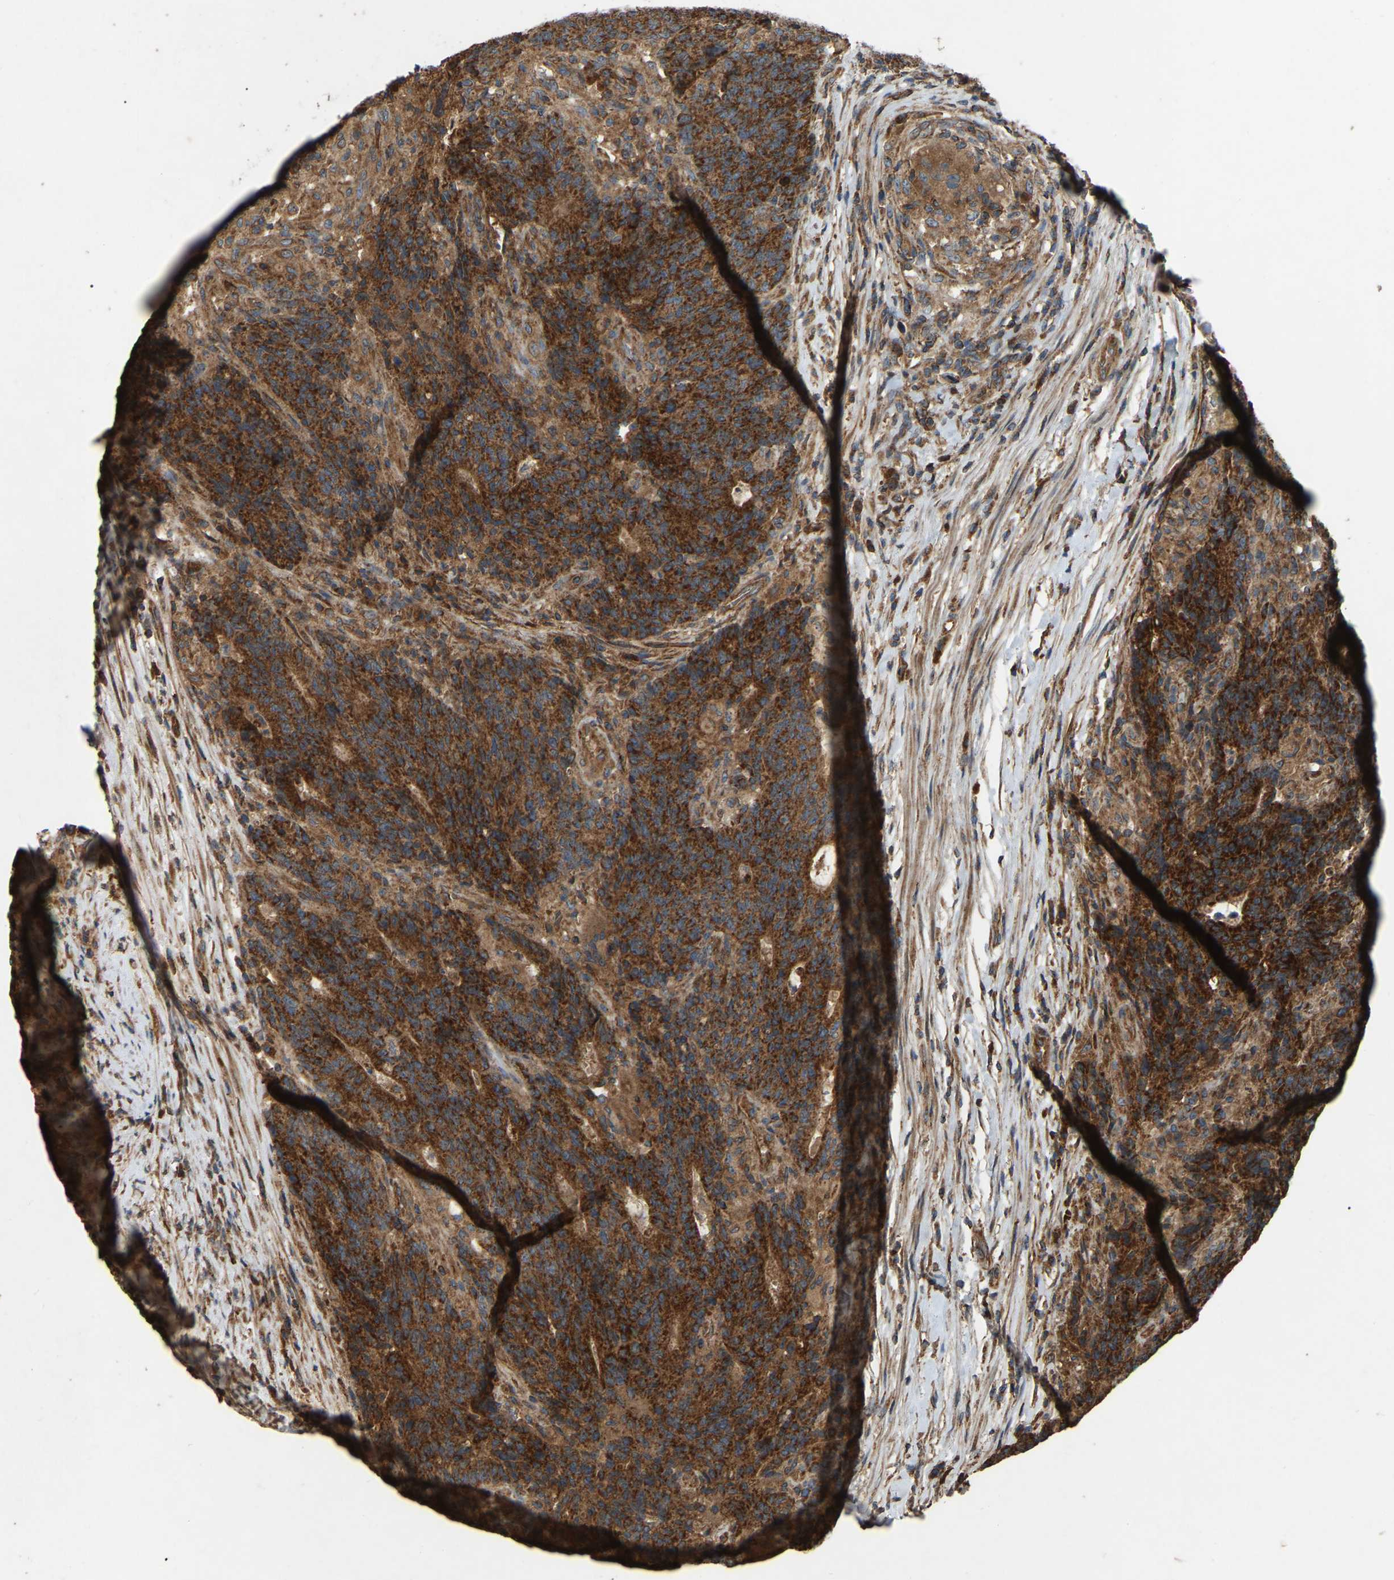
{"staining": {"intensity": "strong", "quantity": ">75%", "location": "cytoplasmic/membranous"}, "tissue": "colorectal cancer", "cell_type": "Tumor cells", "image_type": "cancer", "snomed": [{"axis": "morphology", "description": "Normal tissue, NOS"}, {"axis": "morphology", "description": "Adenocarcinoma, NOS"}, {"axis": "topography", "description": "Colon"}], "caption": "Strong cytoplasmic/membranous protein staining is present in approximately >75% of tumor cells in colorectal cancer. The staining was performed using DAB, with brown indicating positive protein expression. Nuclei are stained blue with hematoxylin.", "gene": "SAMD9L", "patient": {"sex": "female", "age": 75}}